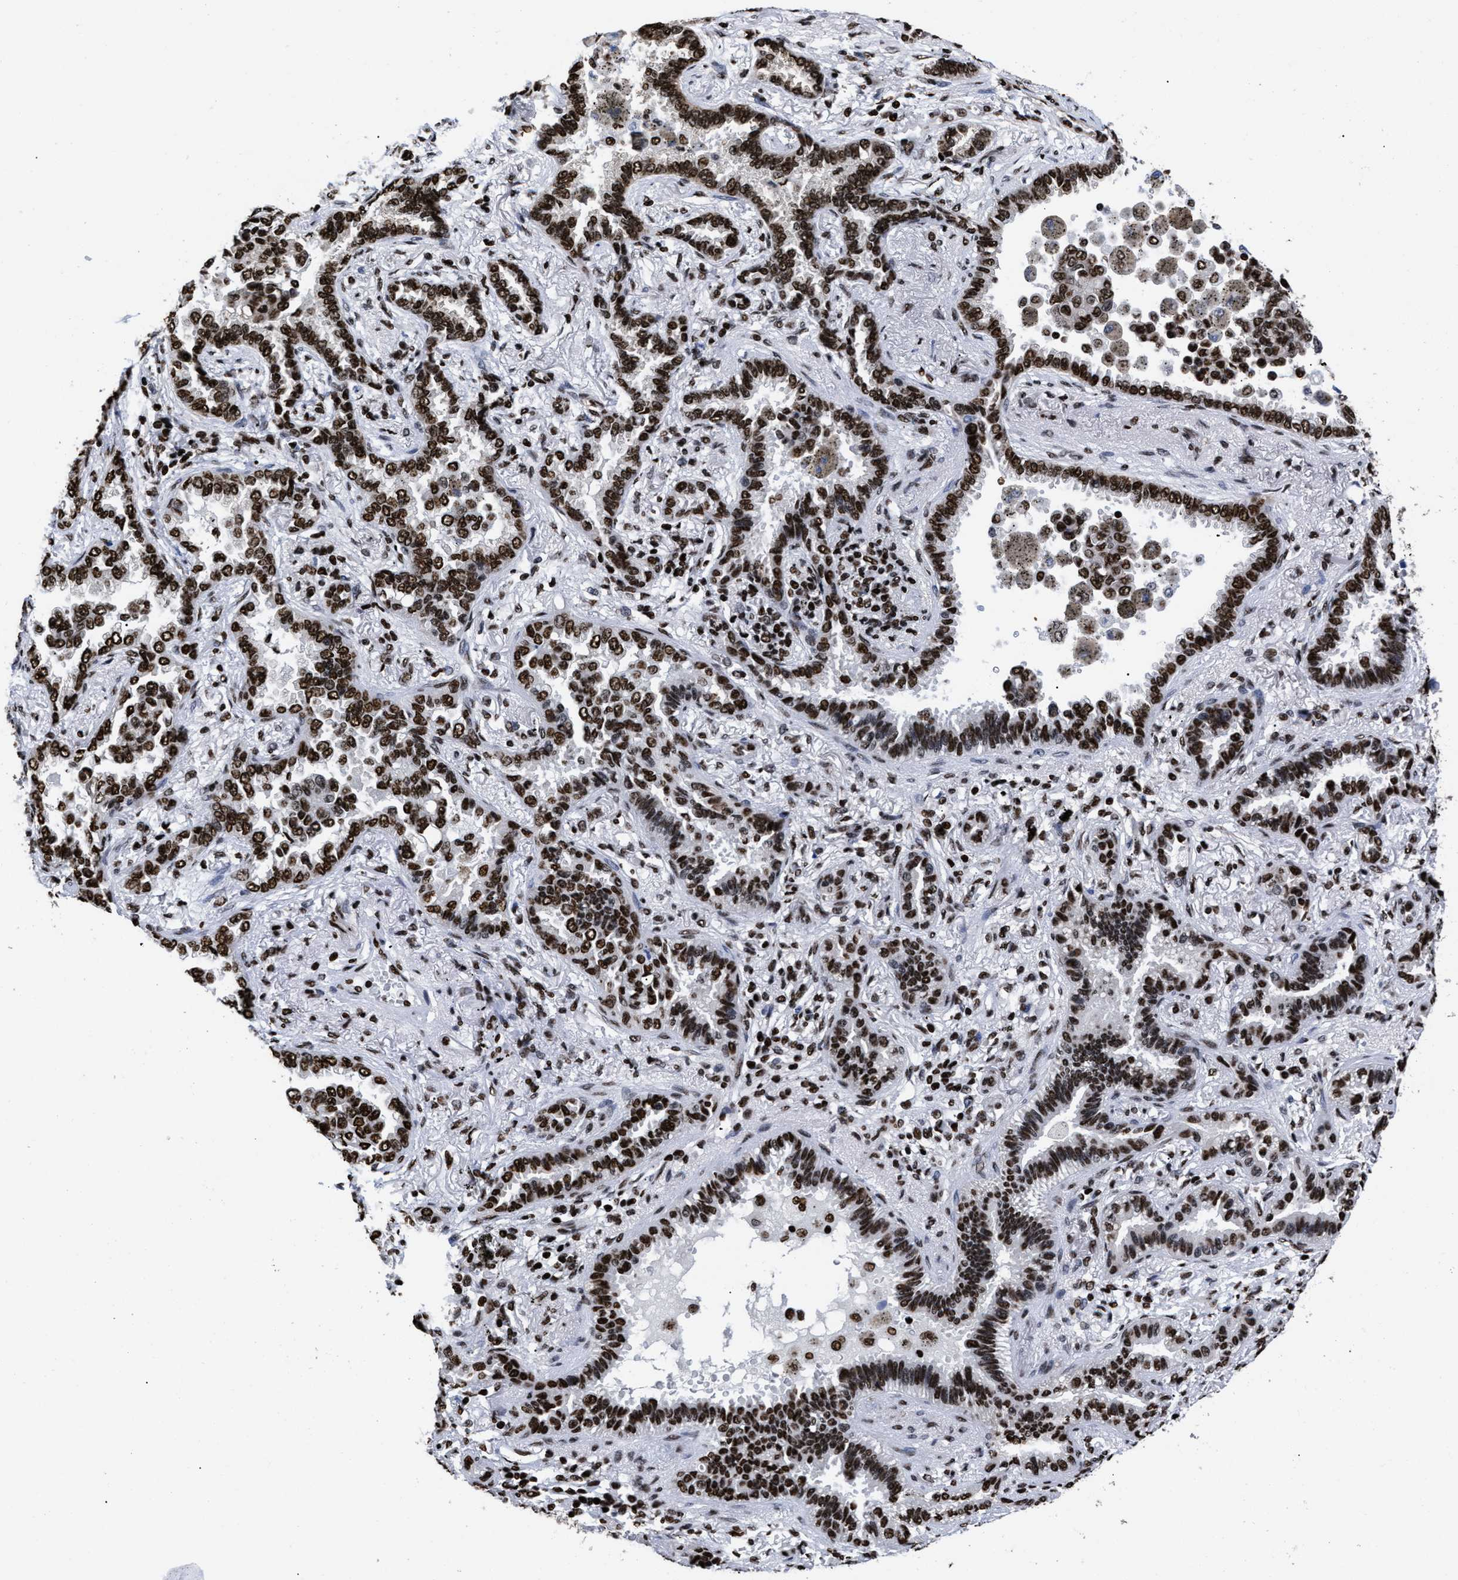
{"staining": {"intensity": "strong", "quantity": ">75%", "location": "nuclear"}, "tissue": "lung cancer", "cell_type": "Tumor cells", "image_type": "cancer", "snomed": [{"axis": "morphology", "description": "Normal tissue, NOS"}, {"axis": "morphology", "description": "Adenocarcinoma, NOS"}, {"axis": "topography", "description": "Lung"}], "caption": "This photomicrograph exhibits immunohistochemistry (IHC) staining of lung cancer (adenocarcinoma), with high strong nuclear expression in about >75% of tumor cells.", "gene": "CALHM3", "patient": {"sex": "male", "age": 59}}